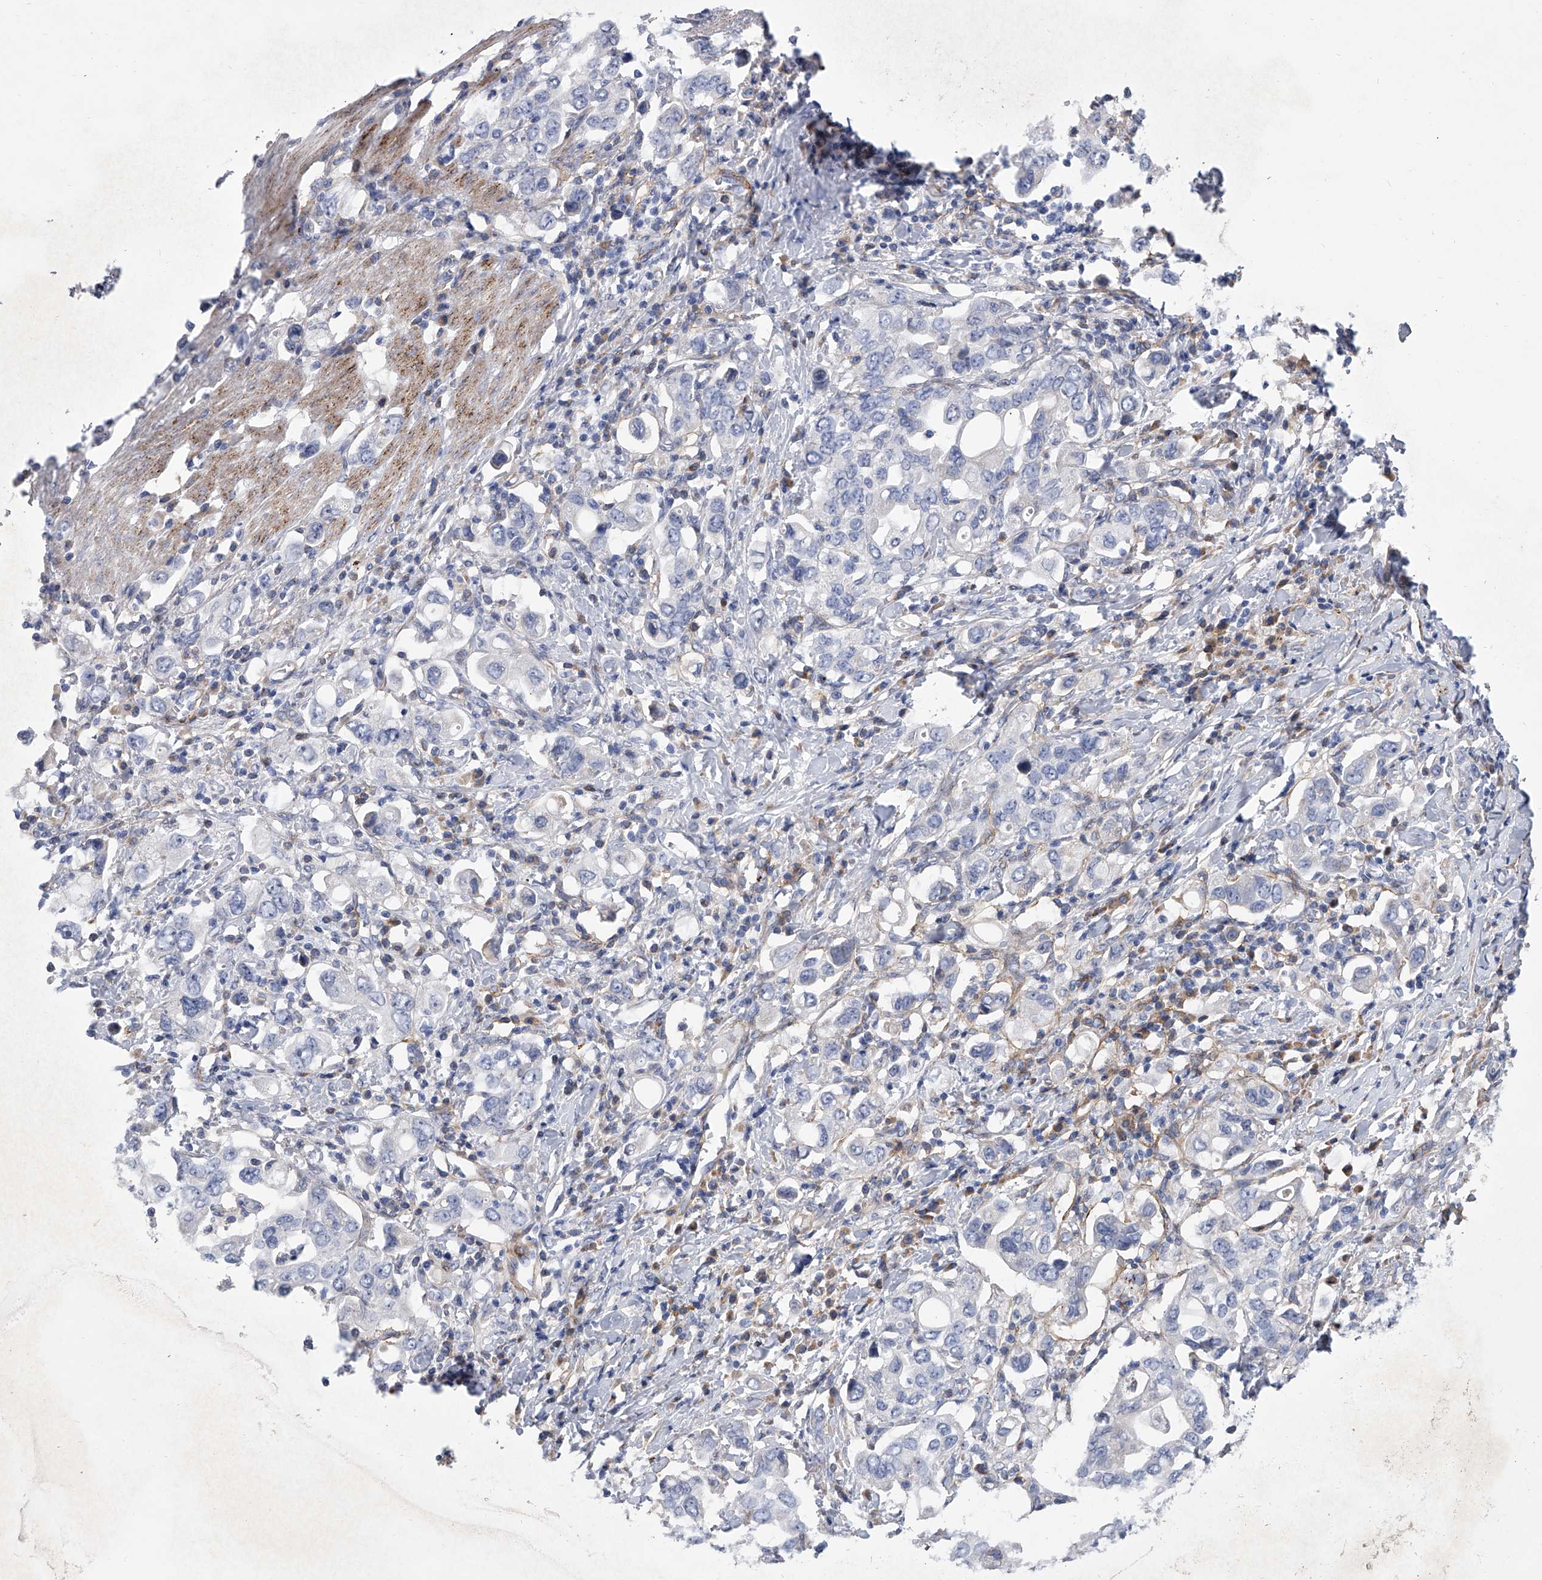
{"staining": {"intensity": "negative", "quantity": "none", "location": "none"}, "tissue": "stomach cancer", "cell_type": "Tumor cells", "image_type": "cancer", "snomed": [{"axis": "morphology", "description": "Adenocarcinoma, NOS"}, {"axis": "topography", "description": "Stomach, upper"}], "caption": "A micrograph of stomach cancer (adenocarcinoma) stained for a protein demonstrates no brown staining in tumor cells.", "gene": "ALG14", "patient": {"sex": "male", "age": 62}}